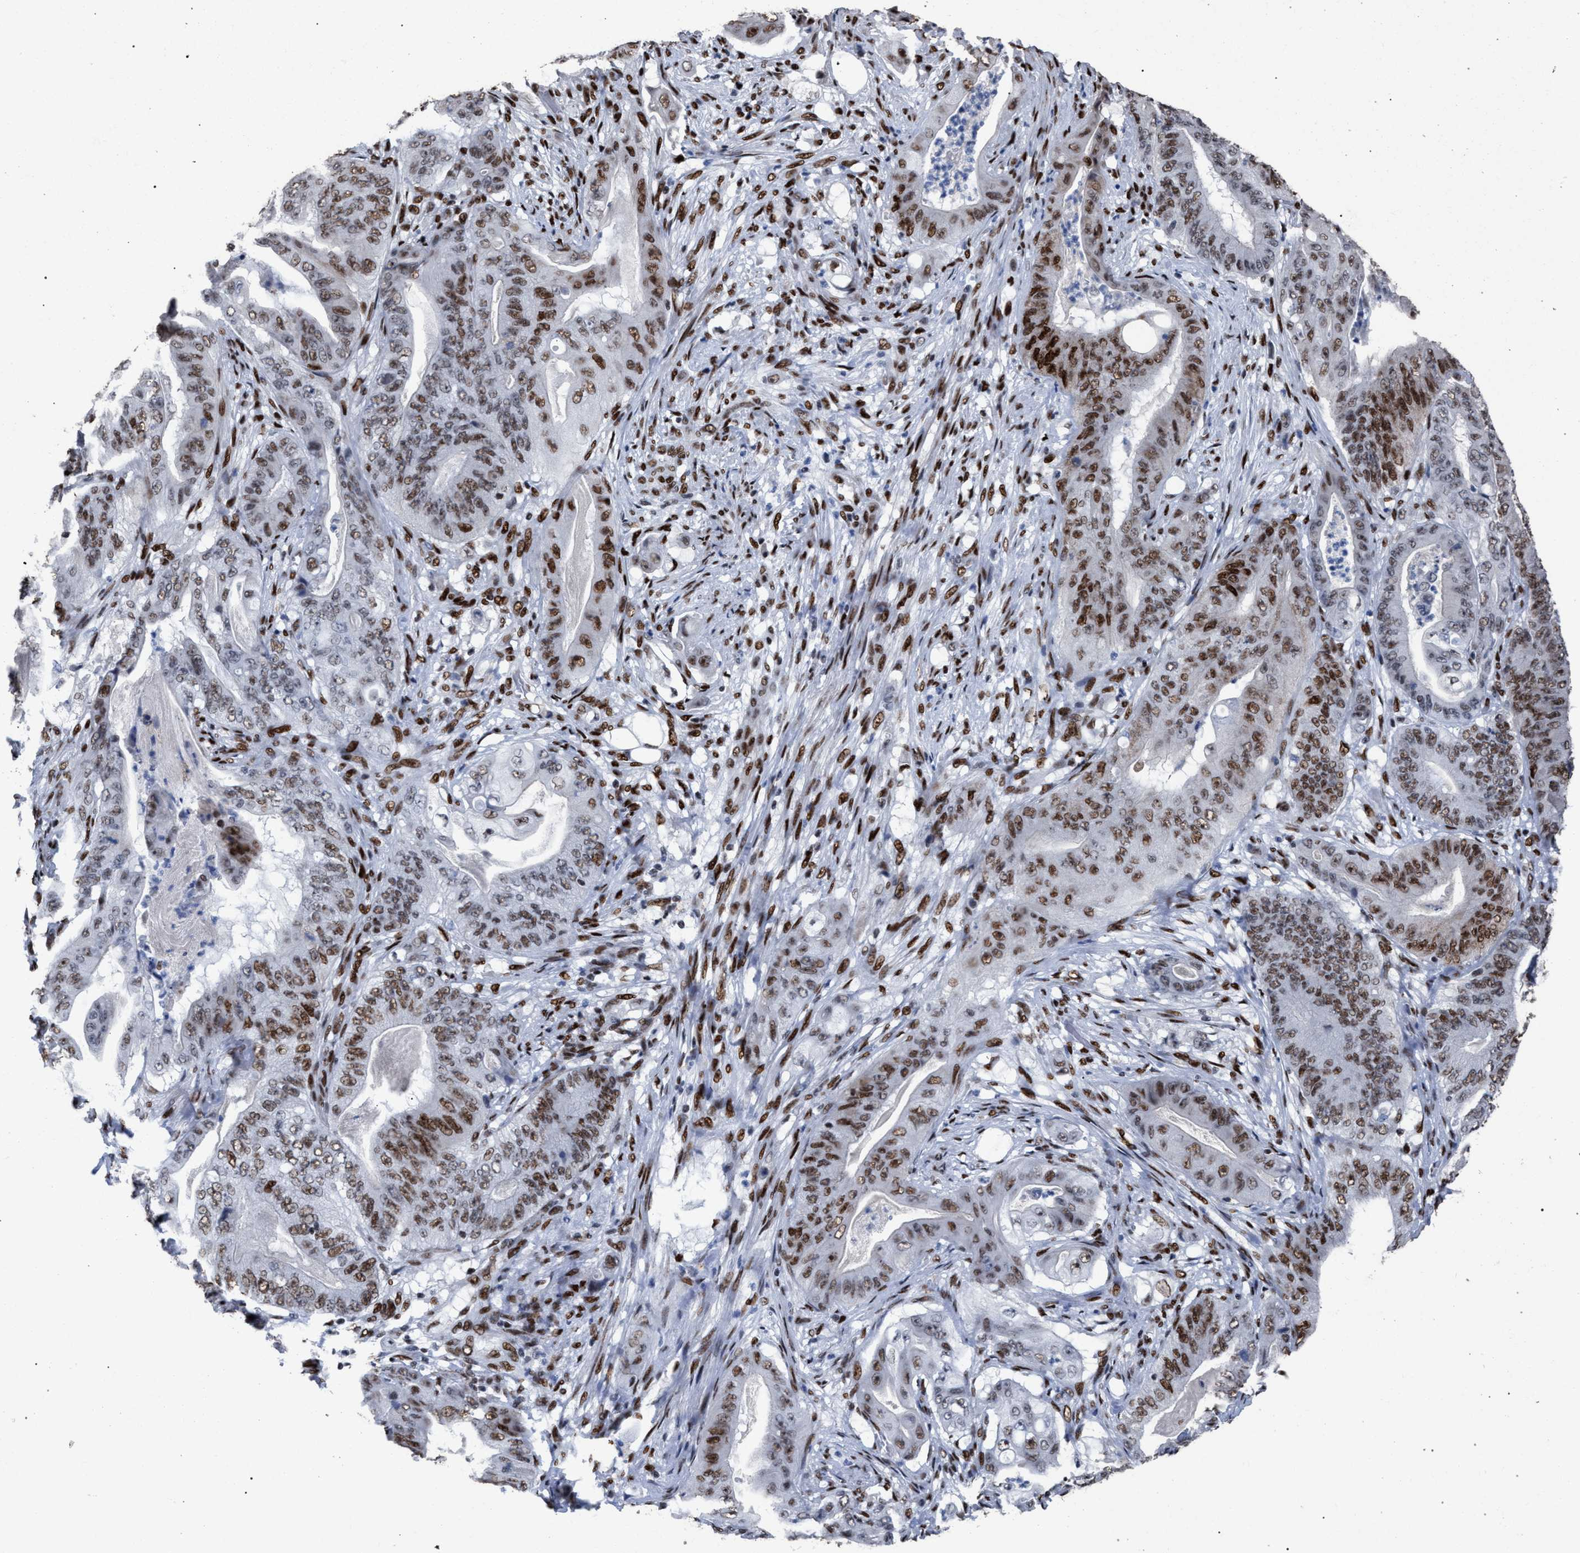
{"staining": {"intensity": "moderate", "quantity": "25%-75%", "location": "nuclear"}, "tissue": "stomach cancer", "cell_type": "Tumor cells", "image_type": "cancer", "snomed": [{"axis": "morphology", "description": "Adenocarcinoma, NOS"}, {"axis": "topography", "description": "Stomach"}], "caption": "This is an image of immunohistochemistry (IHC) staining of stomach cancer (adenocarcinoma), which shows moderate positivity in the nuclear of tumor cells.", "gene": "TP53BP1", "patient": {"sex": "female", "age": 73}}